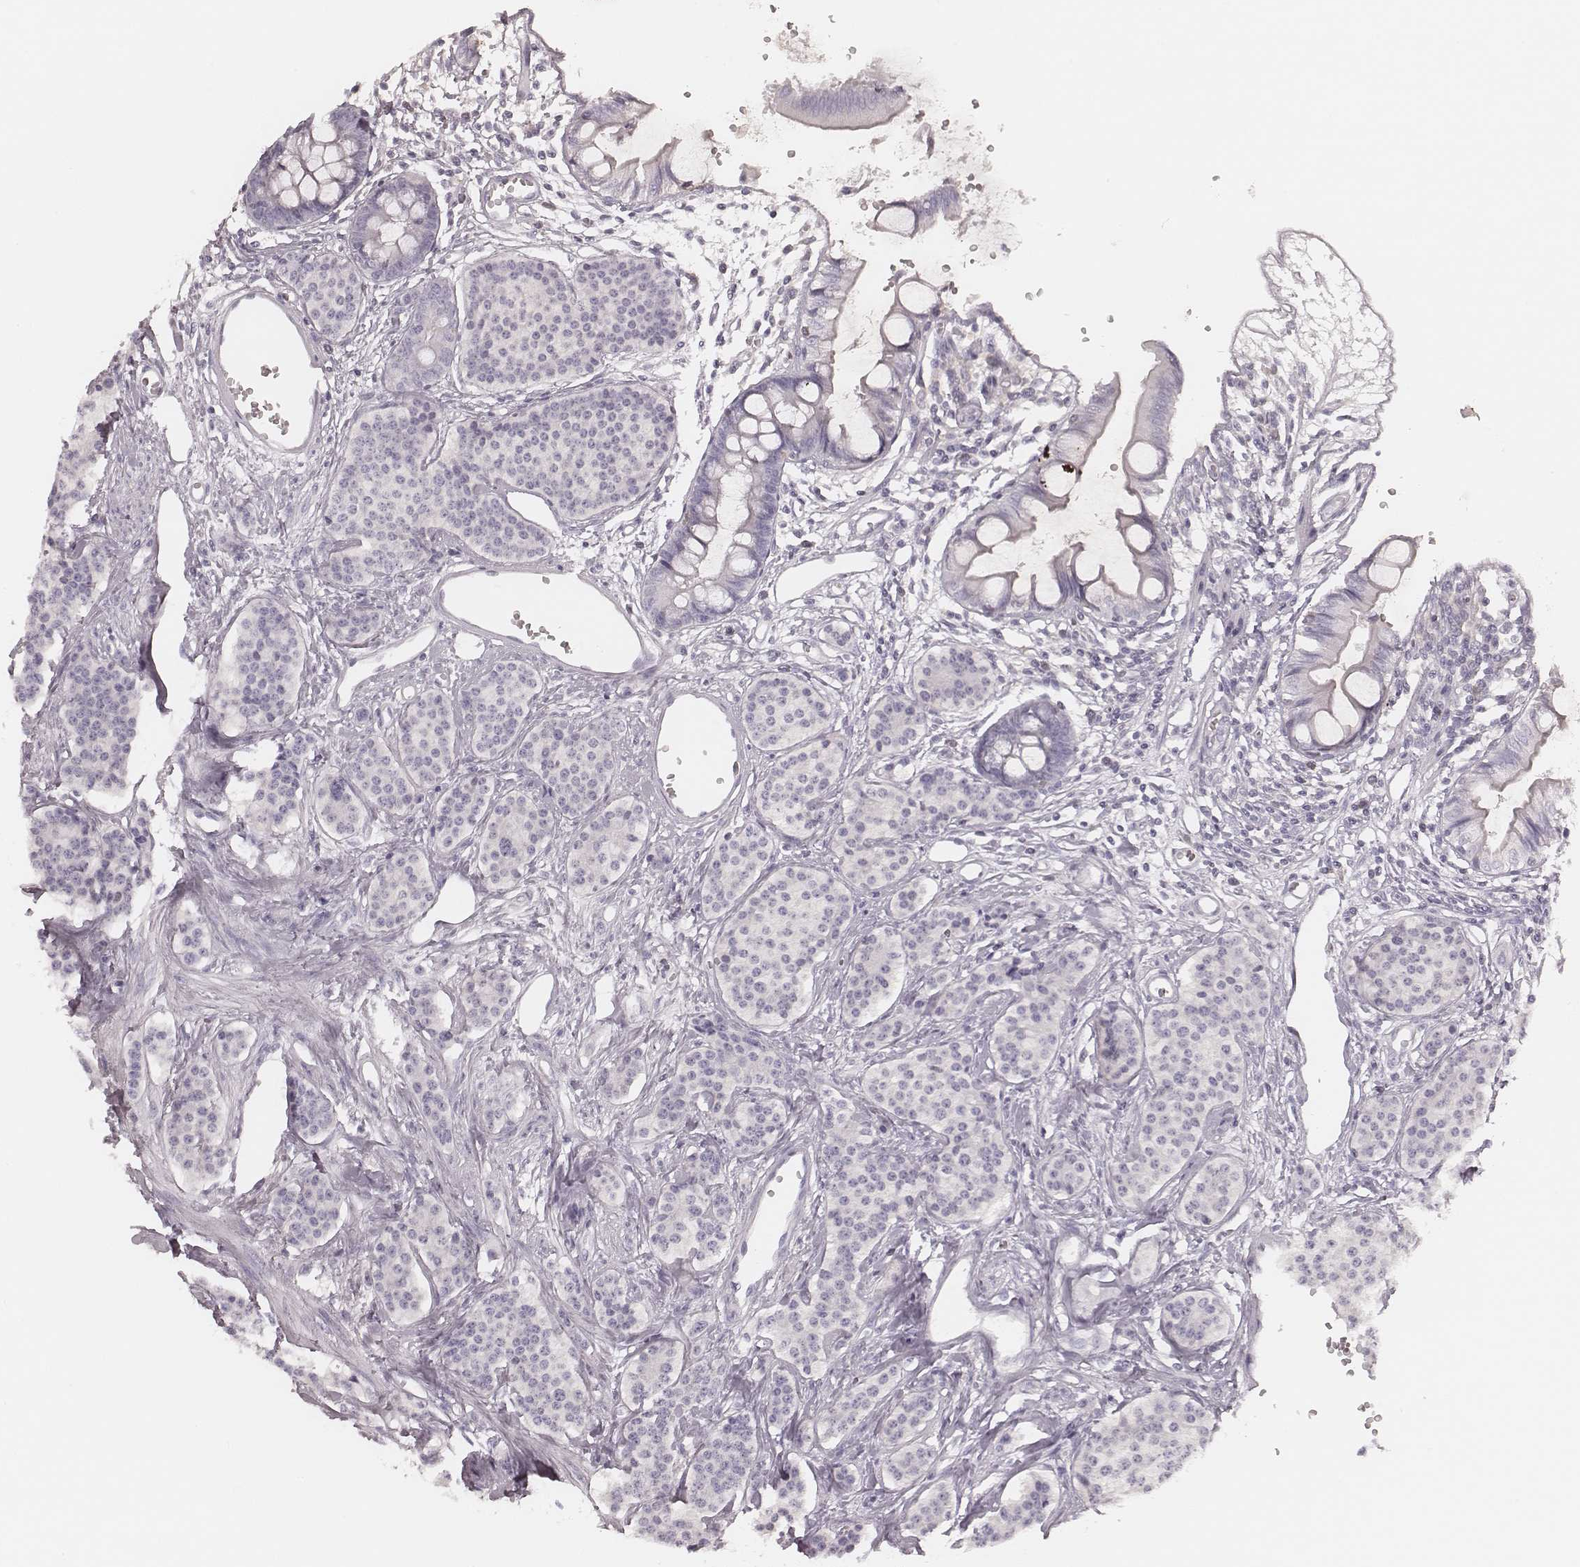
{"staining": {"intensity": "negative", "quantity": "none", "location": "none"}, "tissue": "carcinoid", "cell_type": "Tumor cells", "image_type": "cancer", "snomed": [{"axis": "morphology", "description": "Carcinoid, malignant, NOS"}, {"axis": "topography", "description": "Small intestine"}], "caption": "Tumor cells show no significant staining in malignant carcinoid.", "gene": "MSX1", "patient": {"sex": "female", "age": 64}}